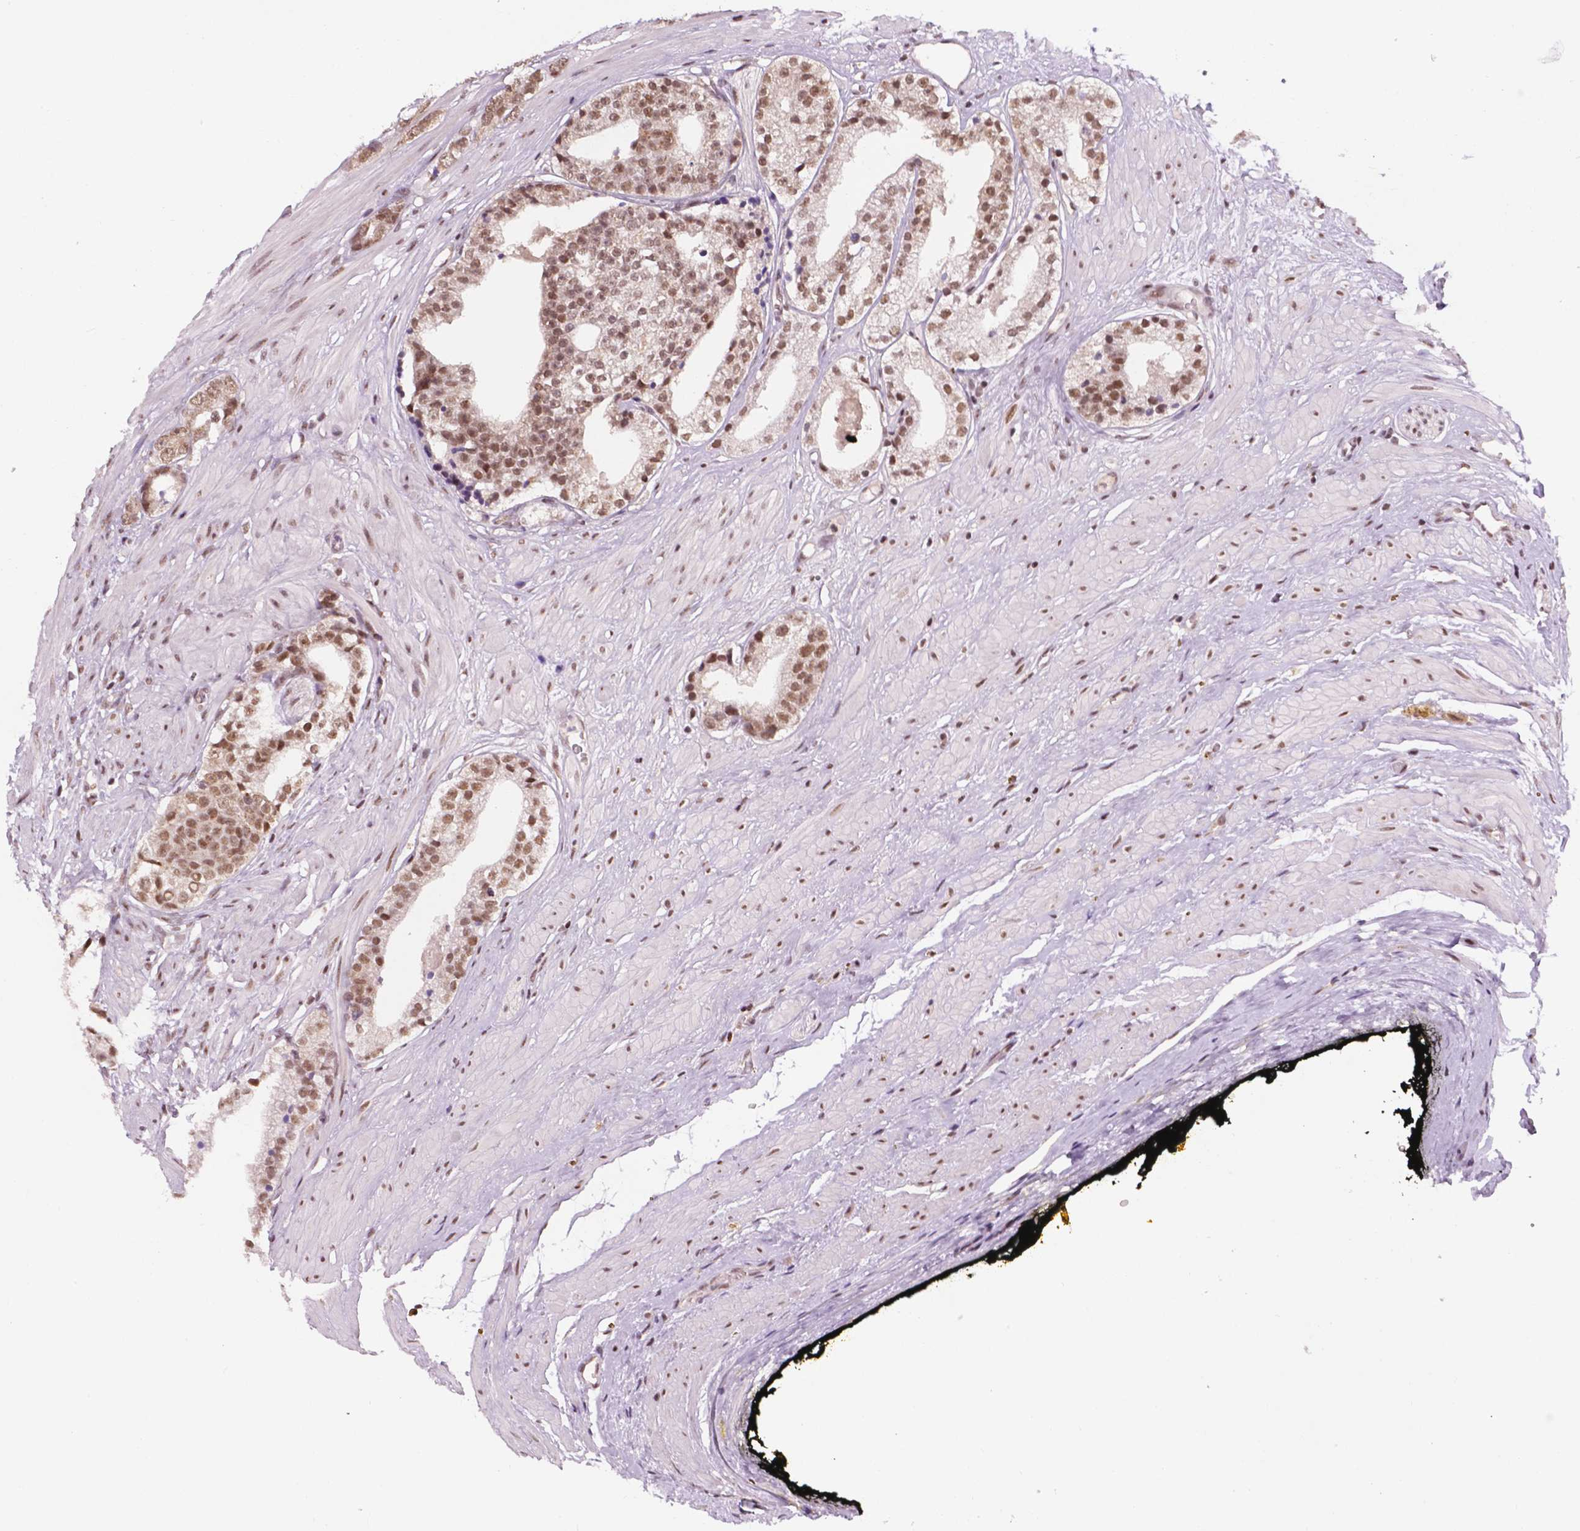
{"staining": {"intensity": "moderate", "quantity": ">75%", "location": "nuclear"}, "tissue": "prostate cancer", "cell_type": "Tumor cells", "image_type": "cancer", "snomed": [{"axis": "morphology", "description": "Adenocarcinoma, Low grade"}, {"axis": "topography", "description": "Prostate"}], "caption": "Immunohistochemical staining of human prostate cancer (low-grade adenocarcinoma) demonstrates moderate nuclear protein expression in approximately >75% of tumor cells.", "gene": "PER2", "patient": {"sex": "male", "age": 60}}